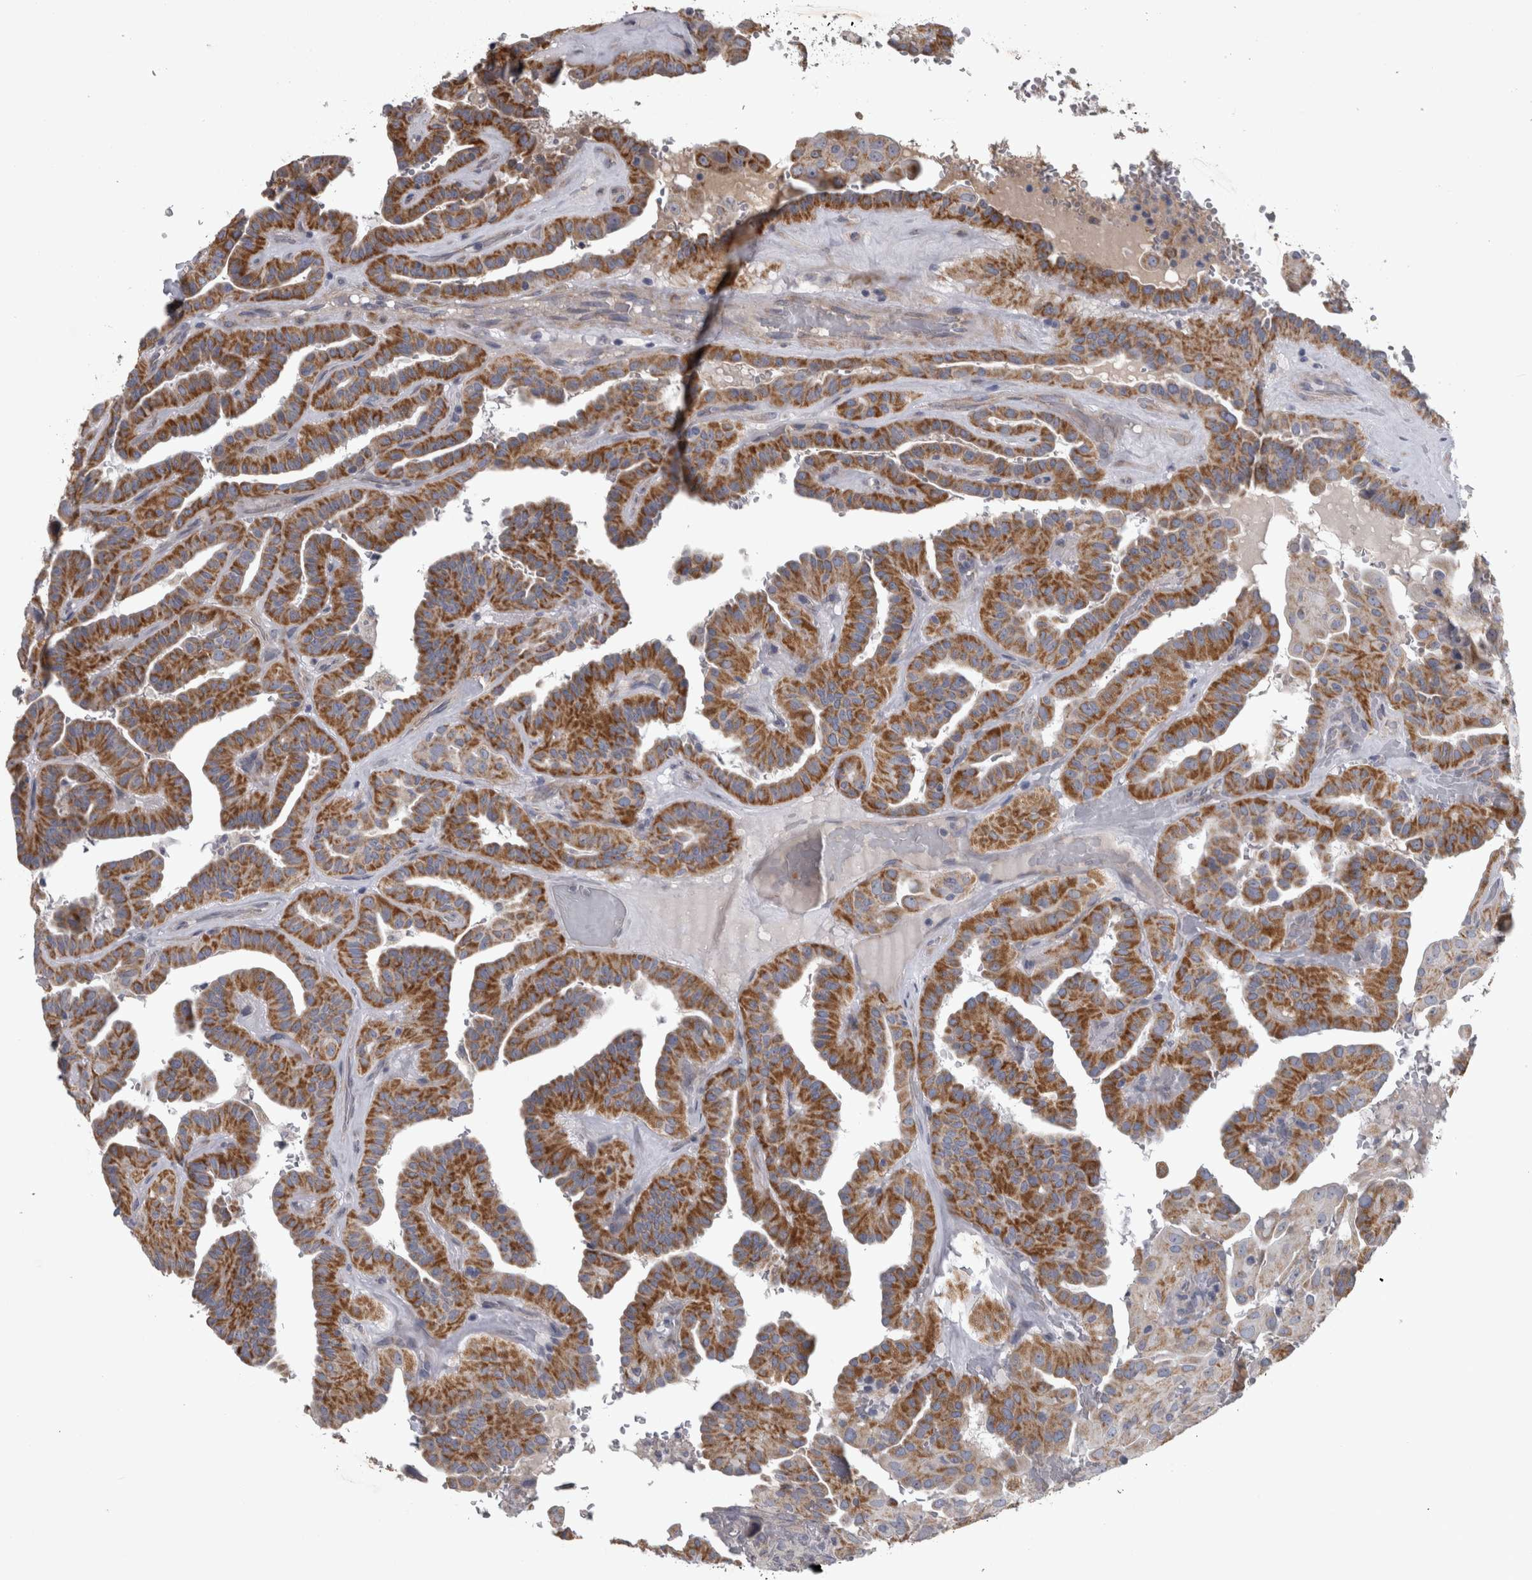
{"staining": {"intensity": "moderate", "quantity": ">75%", "location": "cytoplasmic/membranous"}, "tissue": "thyroid cancer", "cell_type": "Tumor cells", "image_type": "cancer", "snomed": [{"axis": "morphology", "description": "Papillary adenocarcinoma, NOS"}, {"axis": "topography", "description": "Thyroid gland"}], "caption": "Tumor cells reveal medium levels of moderate cytoplasmic/membranous expression in about >75% of cells in papillary adenocarcinoma (thyroid).", "gene": "DBT", "patient": {"sex": "male", "age": 77}}